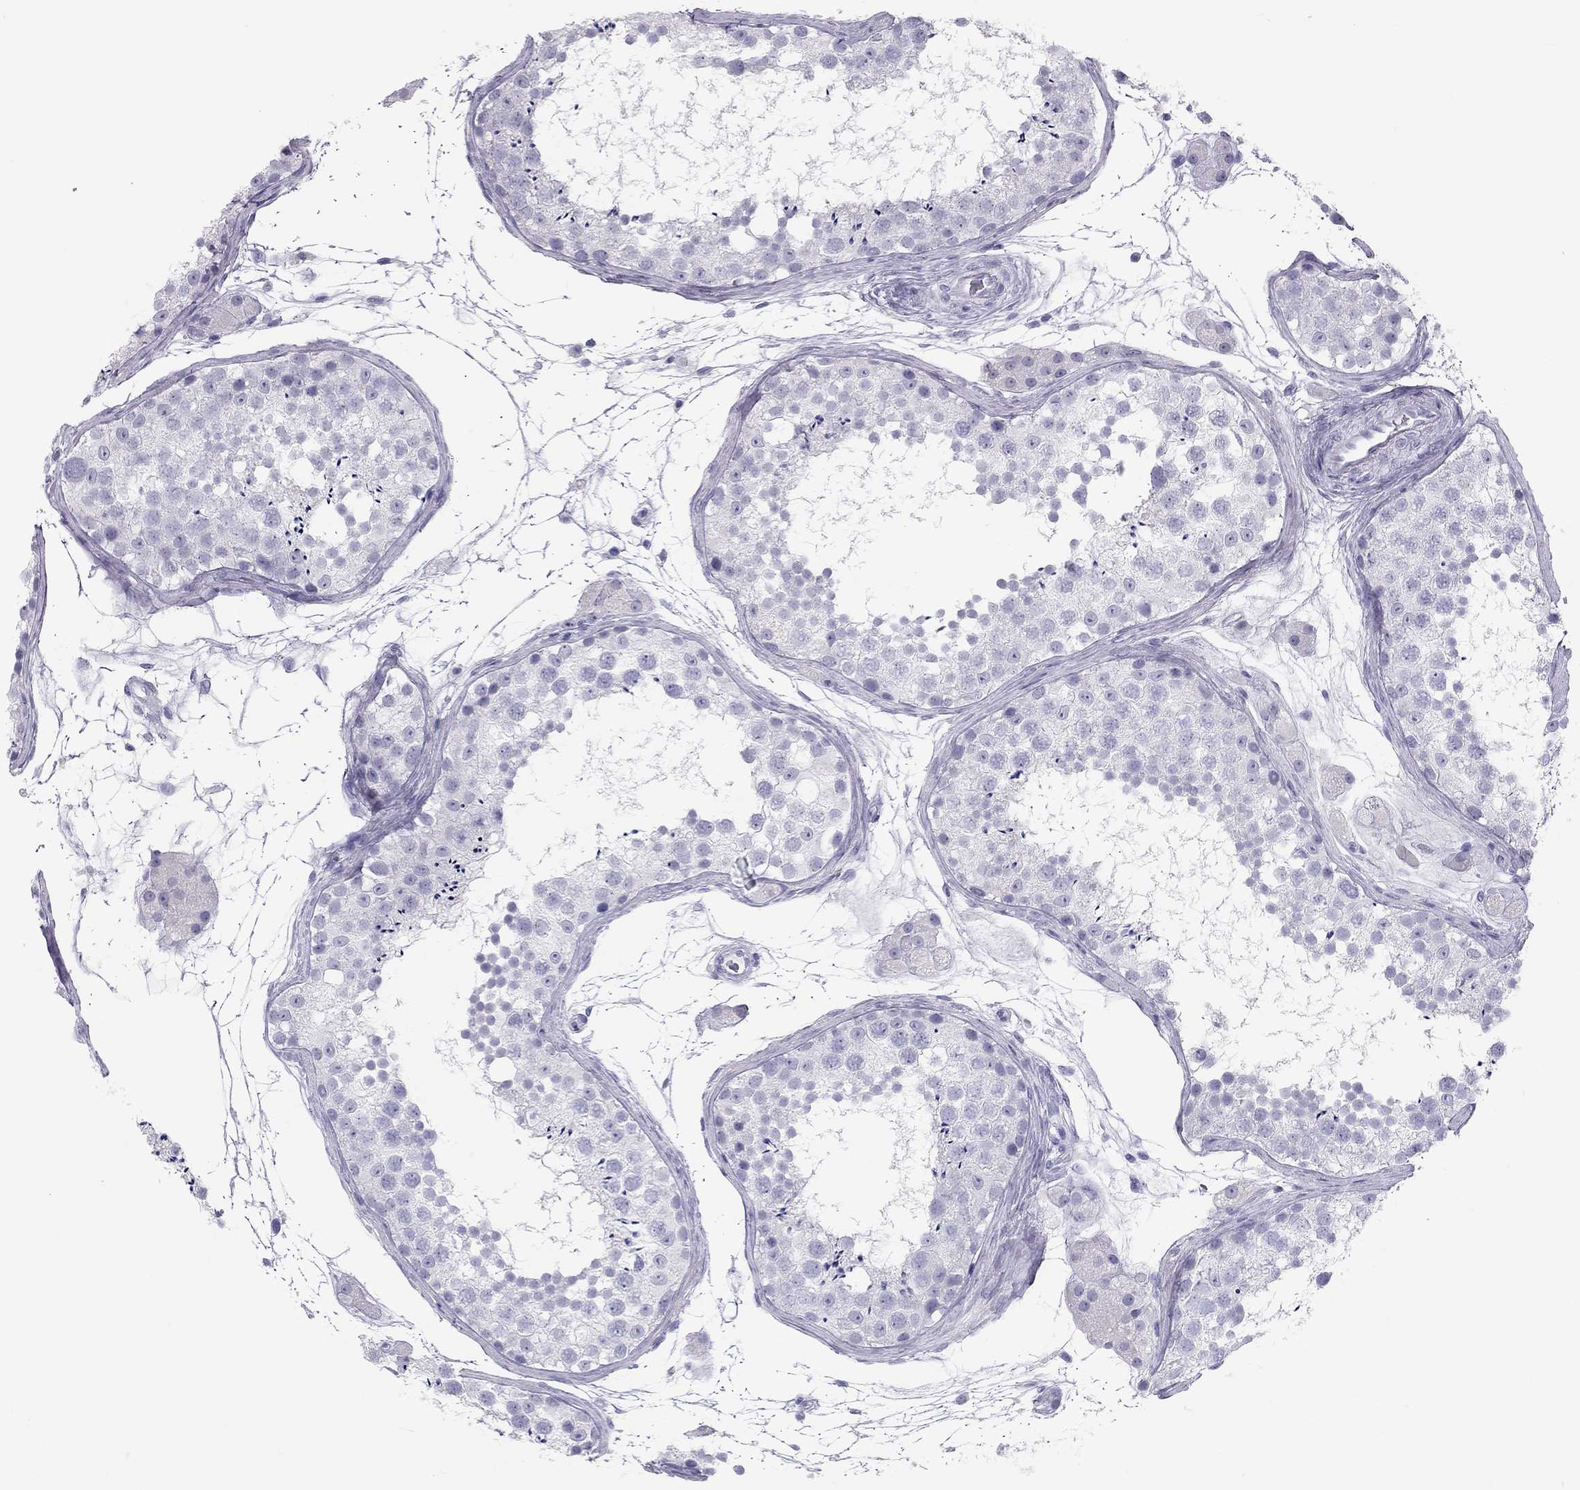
{"staining": {"intensity": "negative", "quantity": "none", "location": "none"}, "tissue": "testis", "cell_type": "Cells in seminiferous ducts", "image_type": "normal", "snomed": [{"axis": "morphology", "description": "Normal tissue, NOS"}, {"axis": "topography", "description": "Testis"}], "caption": "Testis stained for a protein using immunohistochemistry demonstrates no expression cells in seminiferous ducts.", "gene": "KLRG1", "patient": {"sex": "male", "age": 41}}